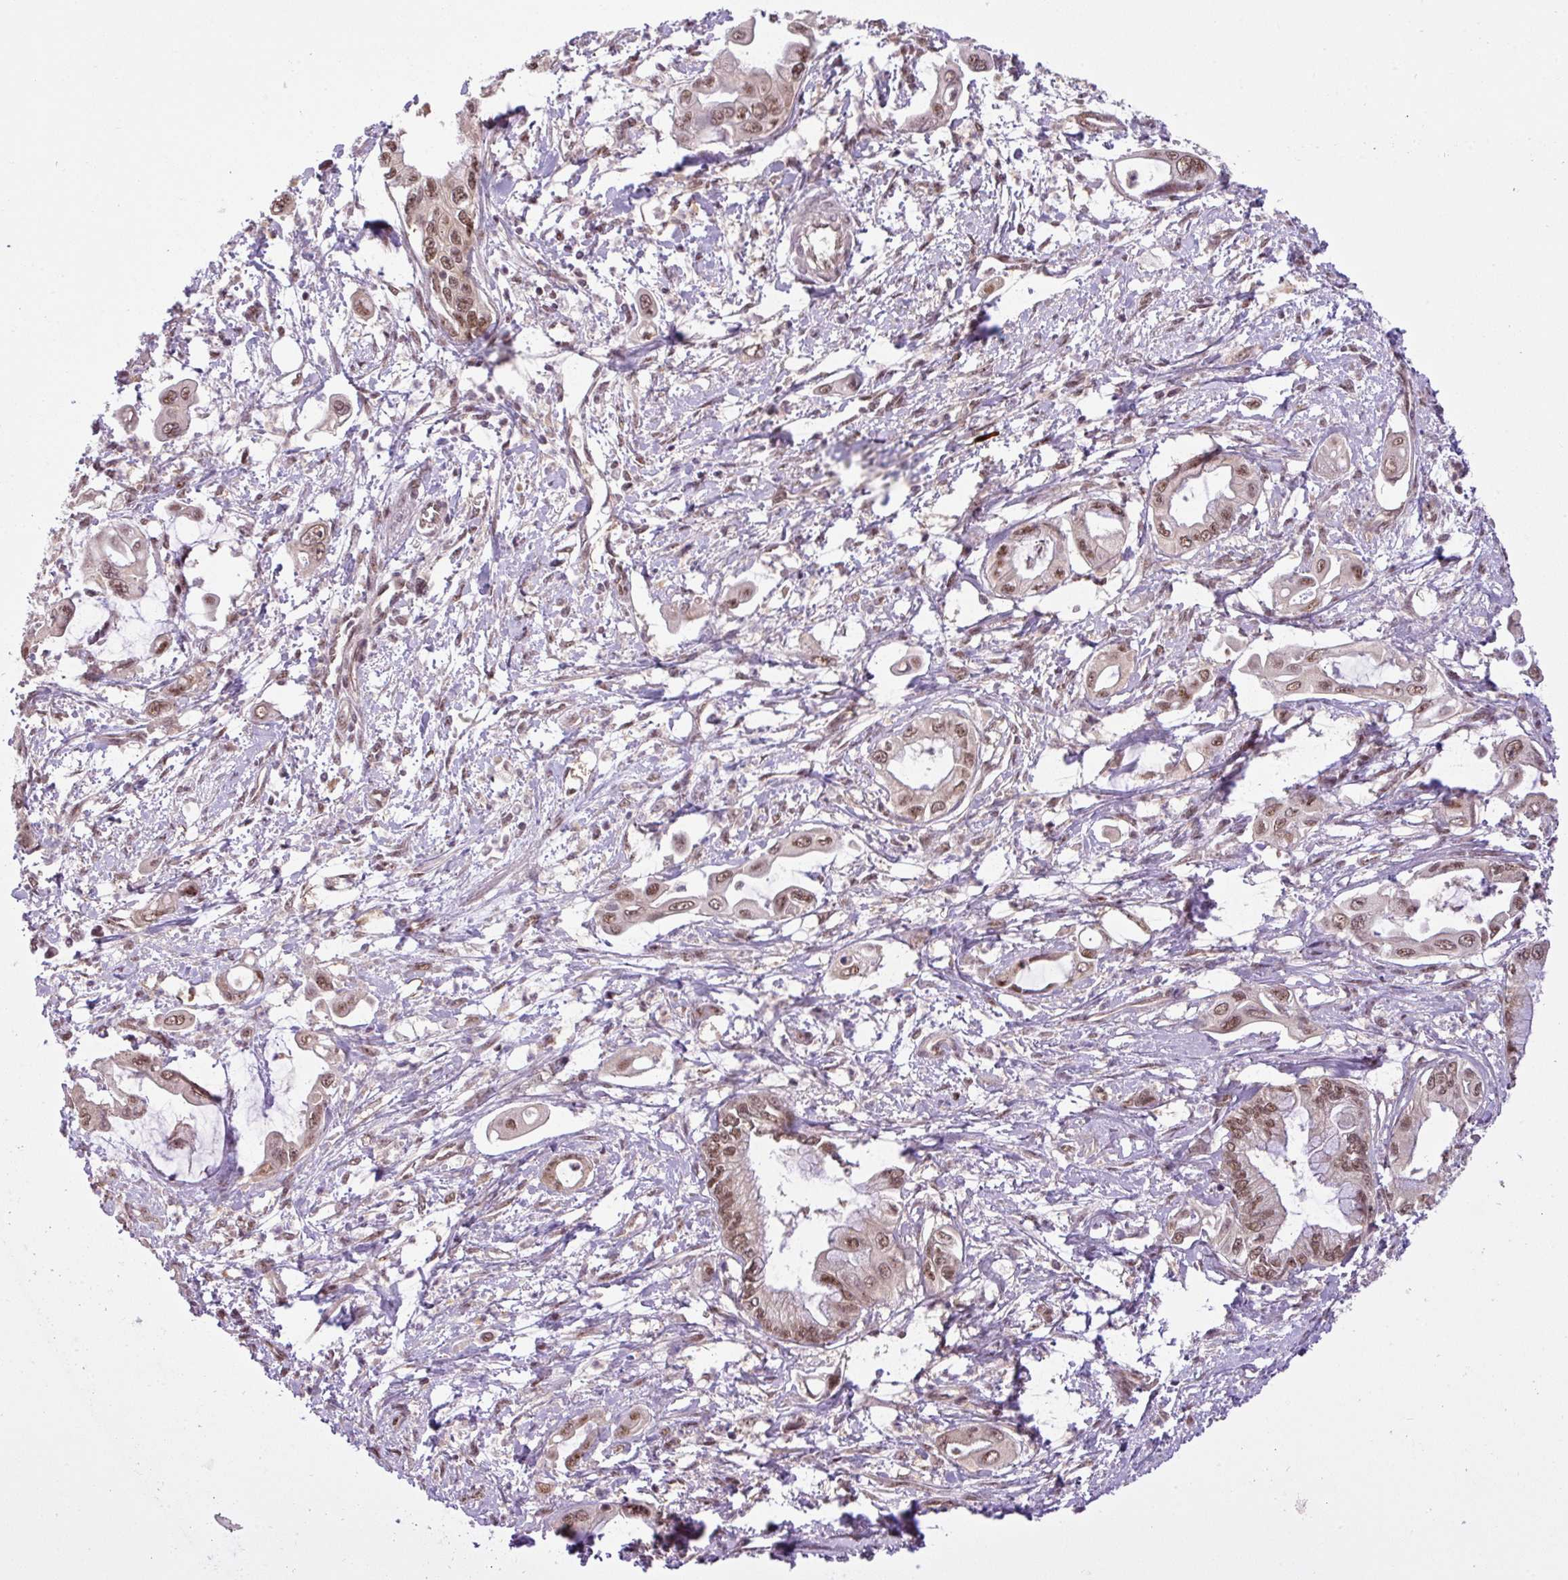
{"staining": {"intensity": "moderate", "quantity": ">75%", "location": "nuclear"}, "tissue": "pancreatic cancer", "cell_type": "Tumor cells", "image_type": "cancer", "snomed": [{"axis": "morphology", "description": "Adenocarcinoma, NOS"}, {"axis": "topography", "description": "Pancreas"}], "caption": "Tumor cells reveal moderate nuclear staining in approximately >75% of cells in pancreatic adenocarcinoma.", "gene": "MFHAS1", "patient": {"sex": "male", "age": 61}}